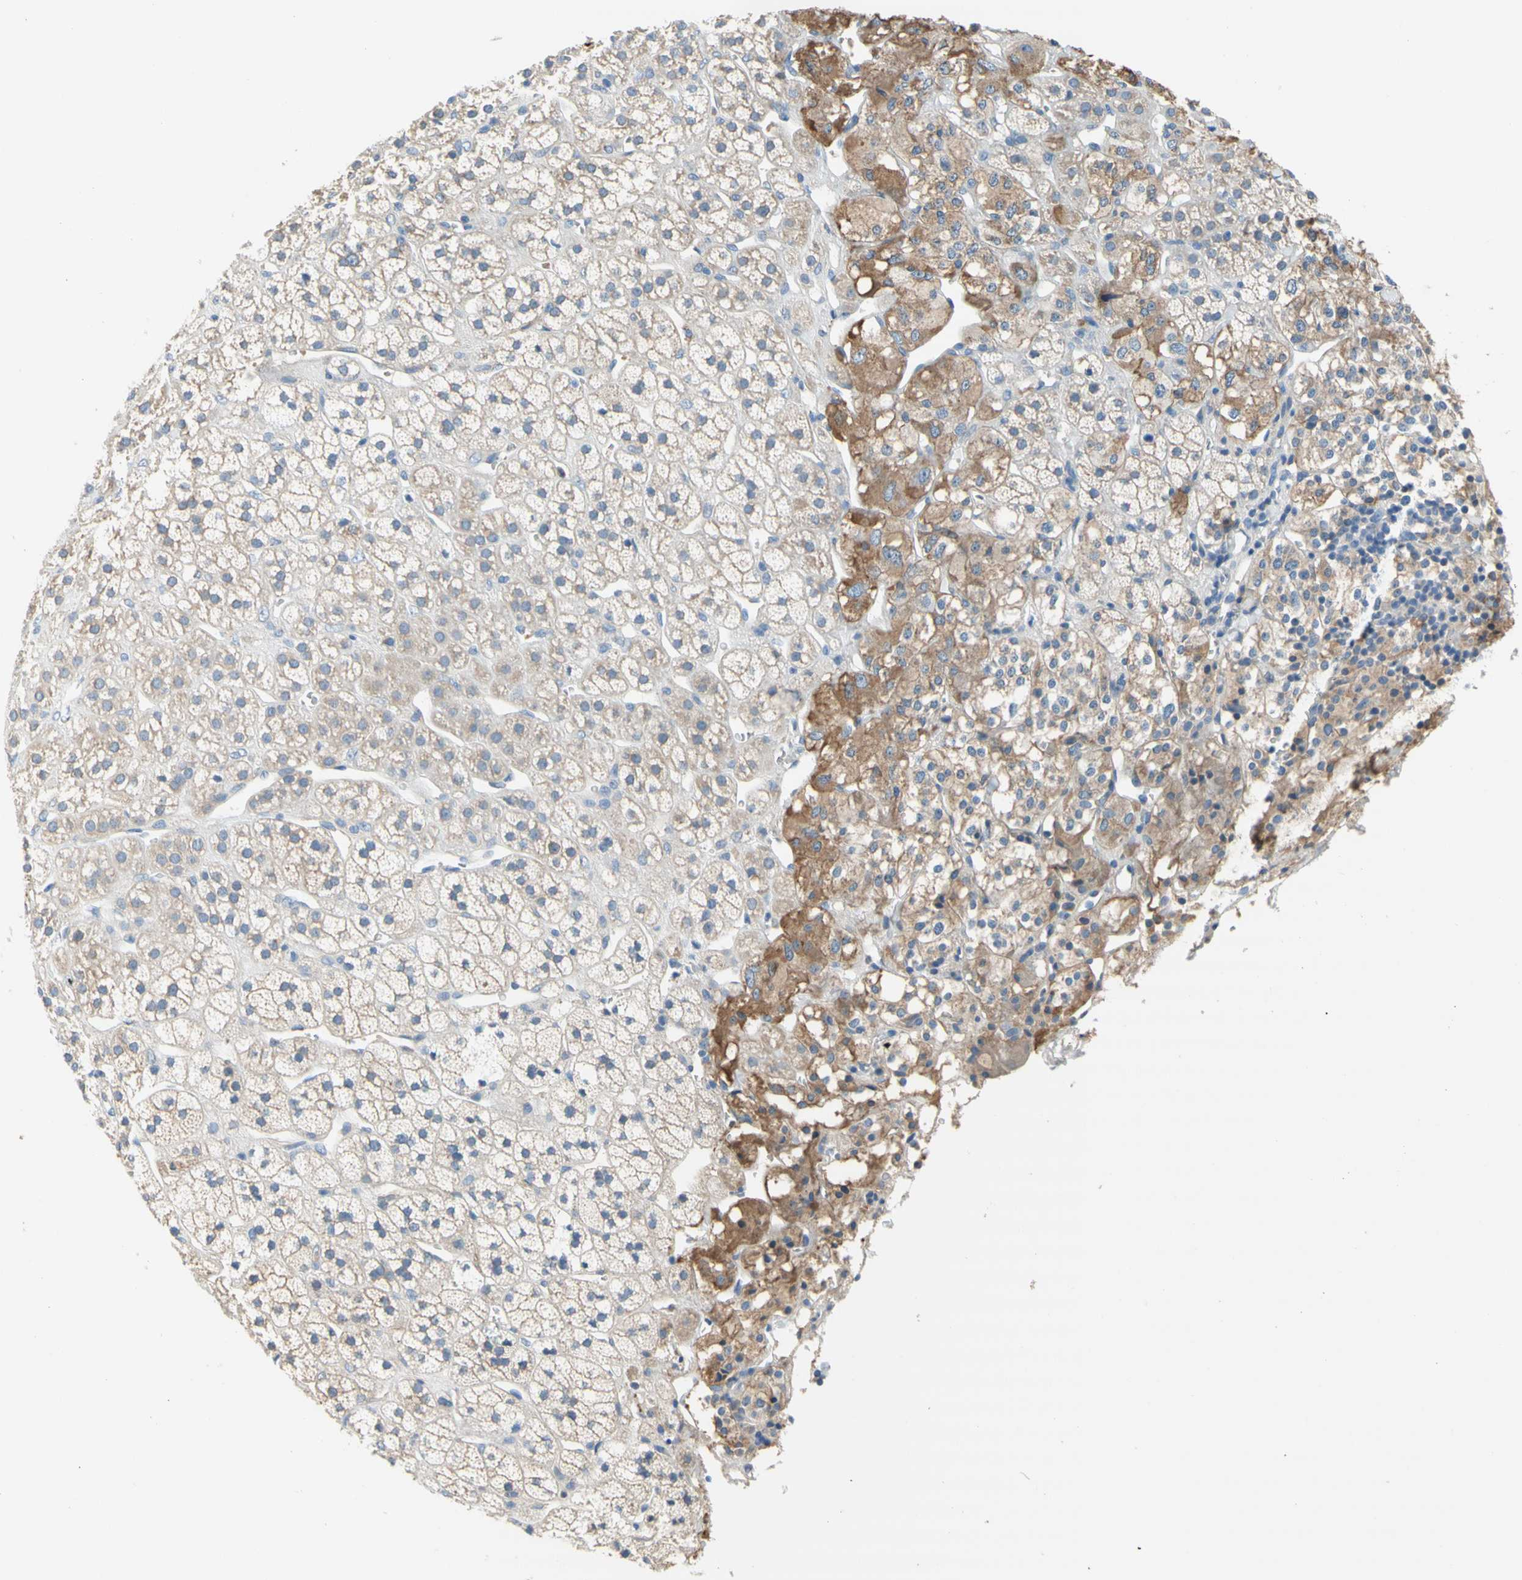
{"staining": {"intensity": "moderate", "quantity": "25%-75%", "location": "cytoplasmic/membranous"}, "tissue": "adrenal gland", "cell_type": "Glandular cells", "image_type": "normal", "snomed": [{"axis": "morphology", "description": "Normal tissue, NOS"}, {"axis": "topography", "description": "Adrenal gland"}], "caption": "Immunohistochemistry histopathology image of unremarkable human adrenal gland stained for a protein (brown), which demonstrates medium levels of moderate cytoplasmic/membranous staining in about 25%-75% of glandular cells.", "gene": "F3", "patient": {"sex": "male", "age": 56}}